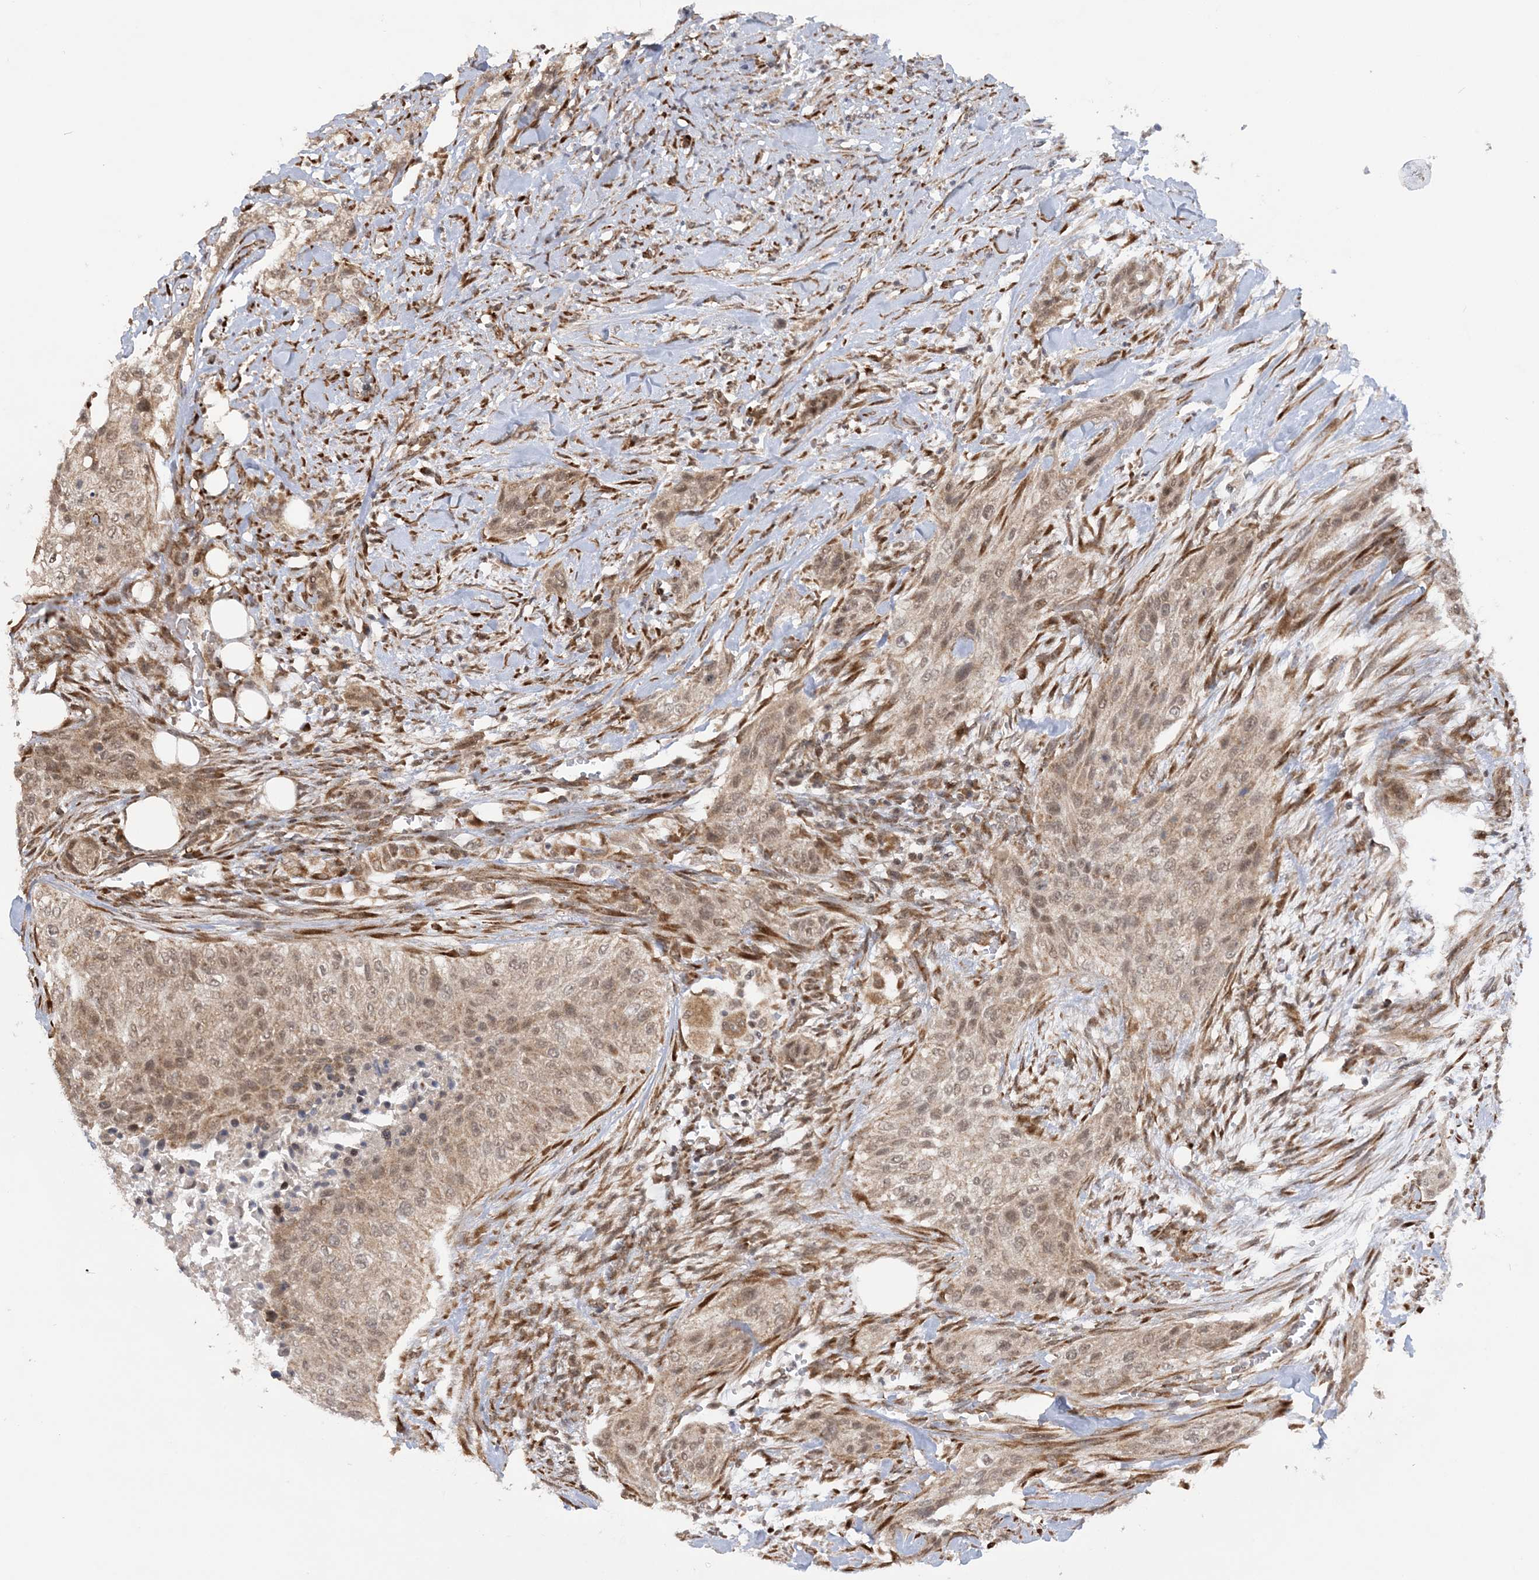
{"staining": {"intensity": "weak", "quantity": ">75%", "location": "cytoplasmic/membranous,nuclear"}, "tissue": "urothelial cancer", "cell_type": "Tumor cells", "image_type": "cancer", "snomed": [{"axis": "morphology", "description": "Urothelial carcinoma, High grade"}, {"axis": "topography", "description": "Urinary bladder"}], "caption": "Weak cytoplasmic/membranous and nuclear positivity for a protein is appreciated in about >75% of tumor cells of high-grade urothelial carcinoma using immunohistochemistry (IHC).", "gene": "MRPL47", "patient": {"sex": "male", "age": 35}}